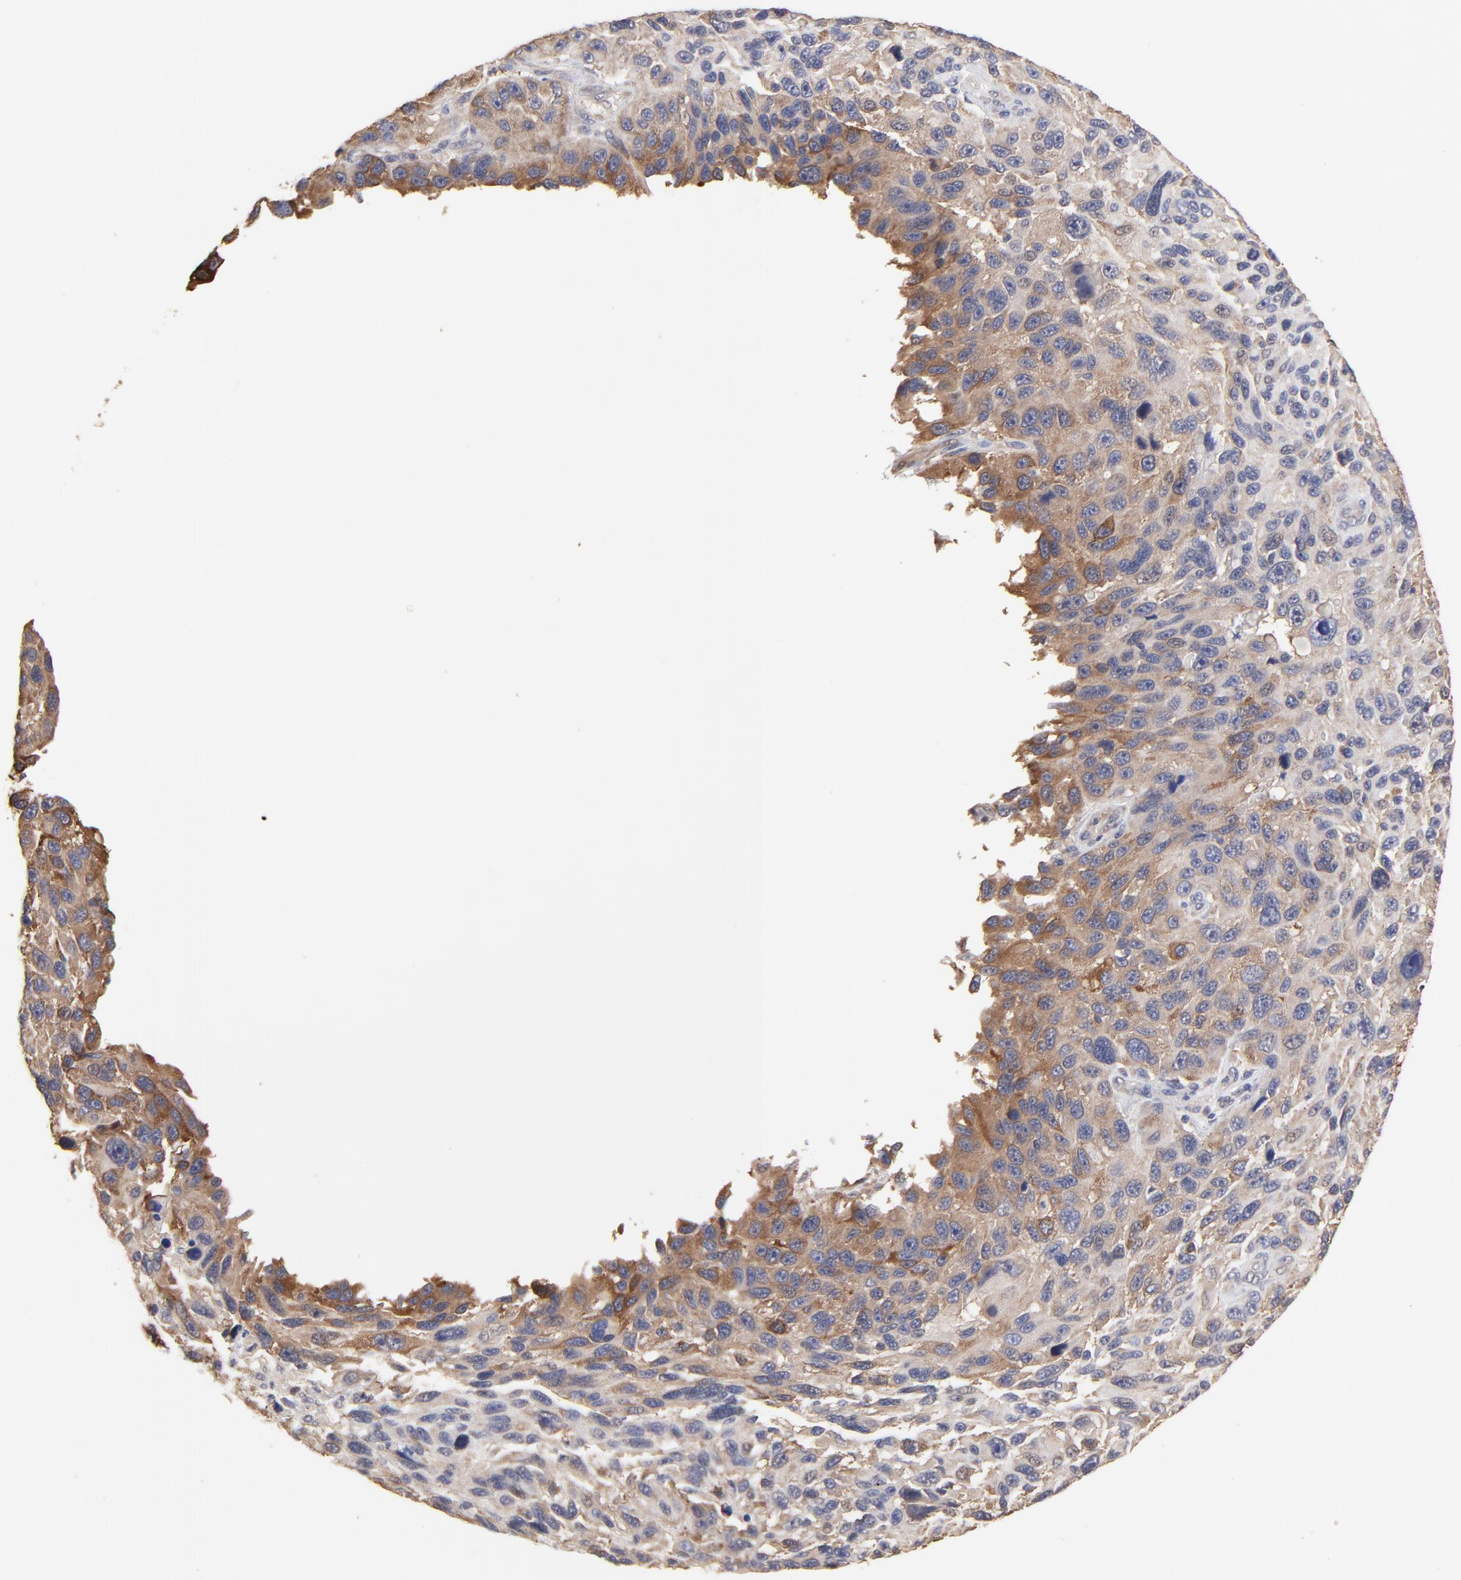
{"staining": {"intensity": "moderate", "quantity": "25%-75%", "location": "cytoplasmic/membranous"}, "tissue": "melanoma", "cell_type": "Tumor cells", "image_type": "cancer", "snomed": [{"axis": "morphology", "description": "Malignant melanoma, NOS"}, {"axis": "topography", "description": "Skin"}], "caption": "Immunohistochemical staining of malignant melanoma reveals medium levels of moderate cytoplasmic/membranous protein positivity in about 25%-75% of tumor cells.", "gene": "CCT2", "patient": {"sex": "male", "age": 53}}